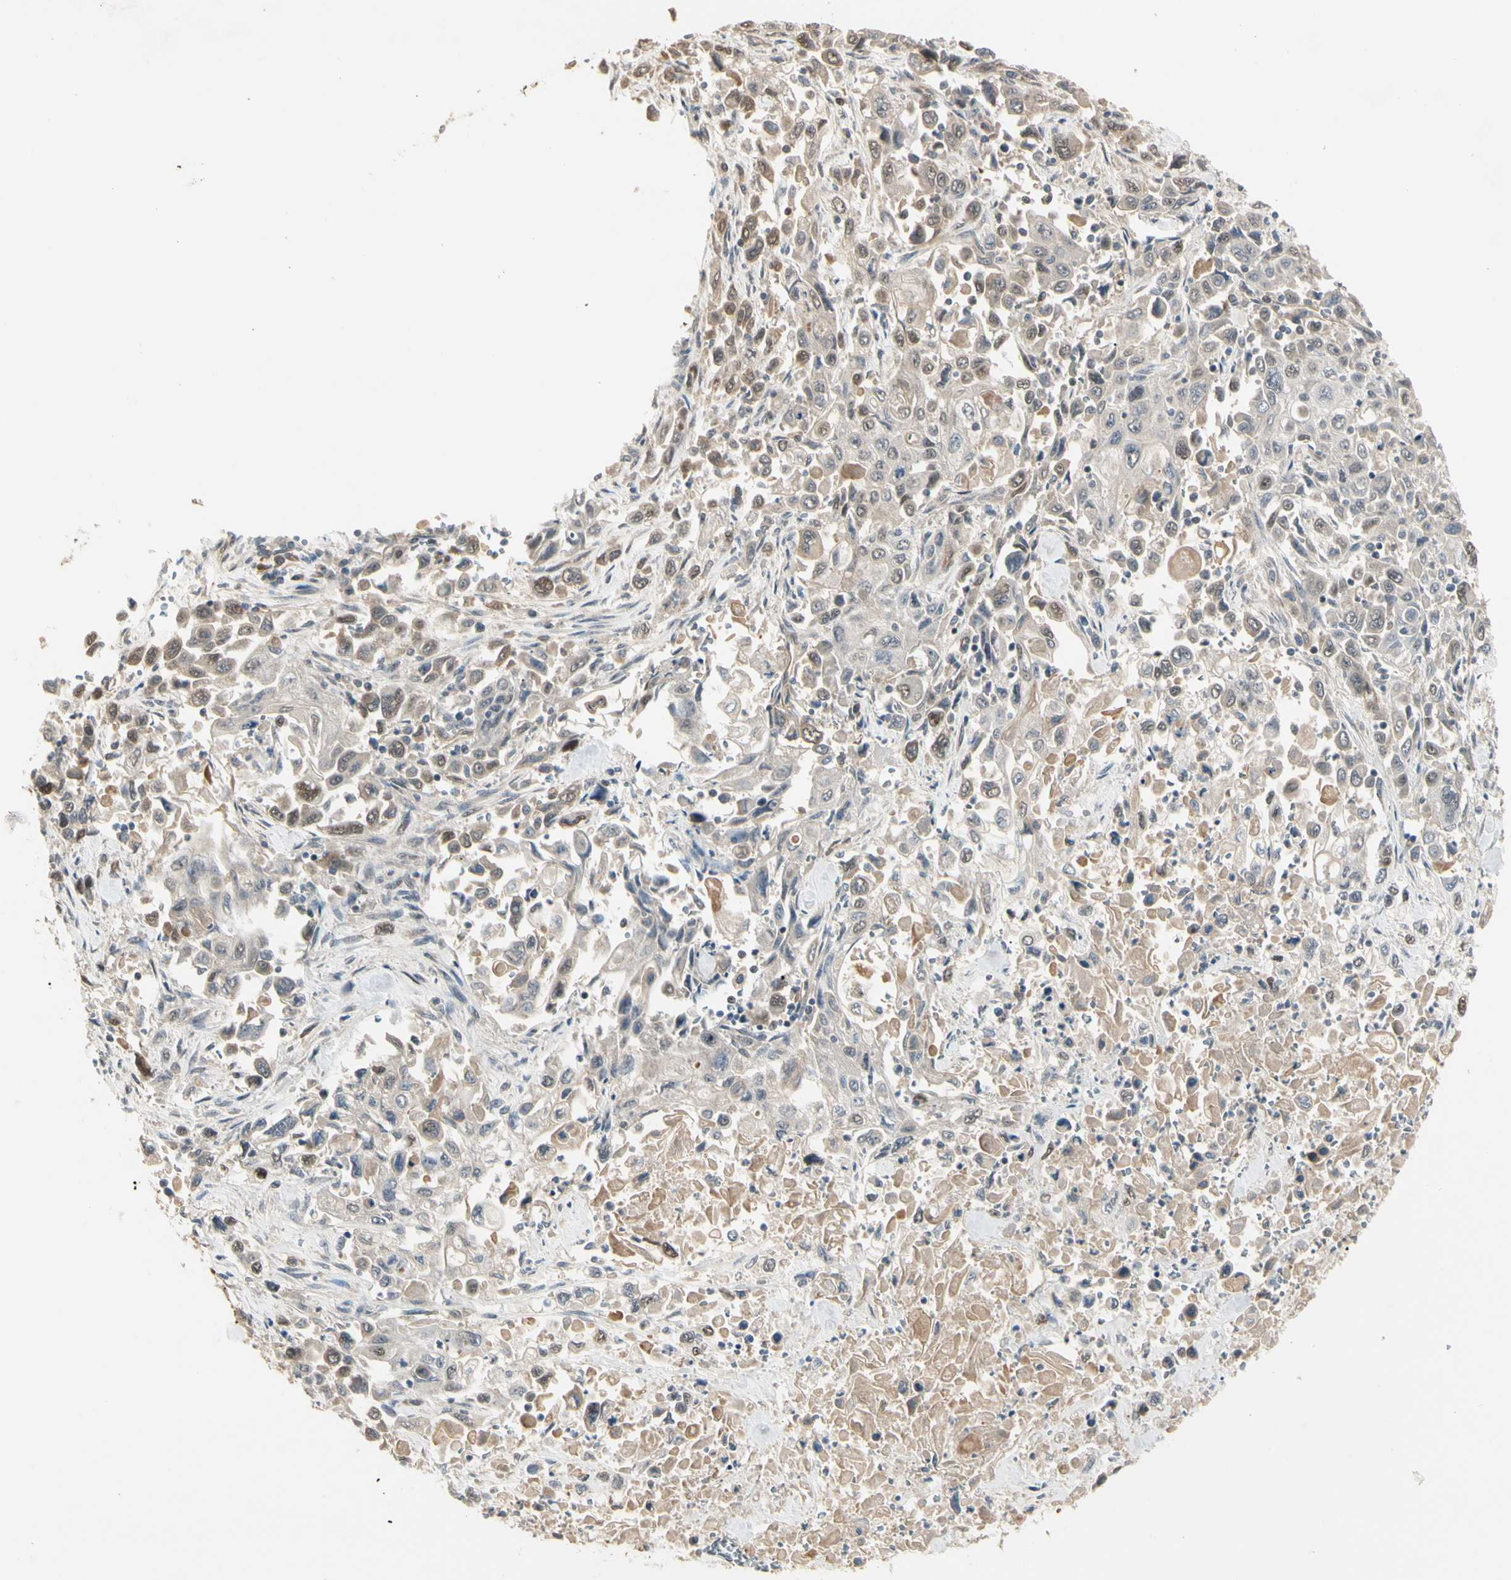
{"staining": {"intensity": "moderate", "quantity": "25%-75%", "location": "cytoplasmic/membranous"}, "tissue": "pancreatic cancer", "cell_type": "Tumor cells", "image_type": "cancer", "snomed": [{"axis": "morphology", "description": "Adenocarcinoma, NOS"}, {"axis": "topography", "description": "Pancreas"}], "caption": "Pancreatic cancer (adenocarcinoma) tissue demonstrates moderate cytoplasmic/membranous expression in about 25%-75% of tumor cells", "gene": "ATG4C", "patient": {"sex": "male", "age": 70}}